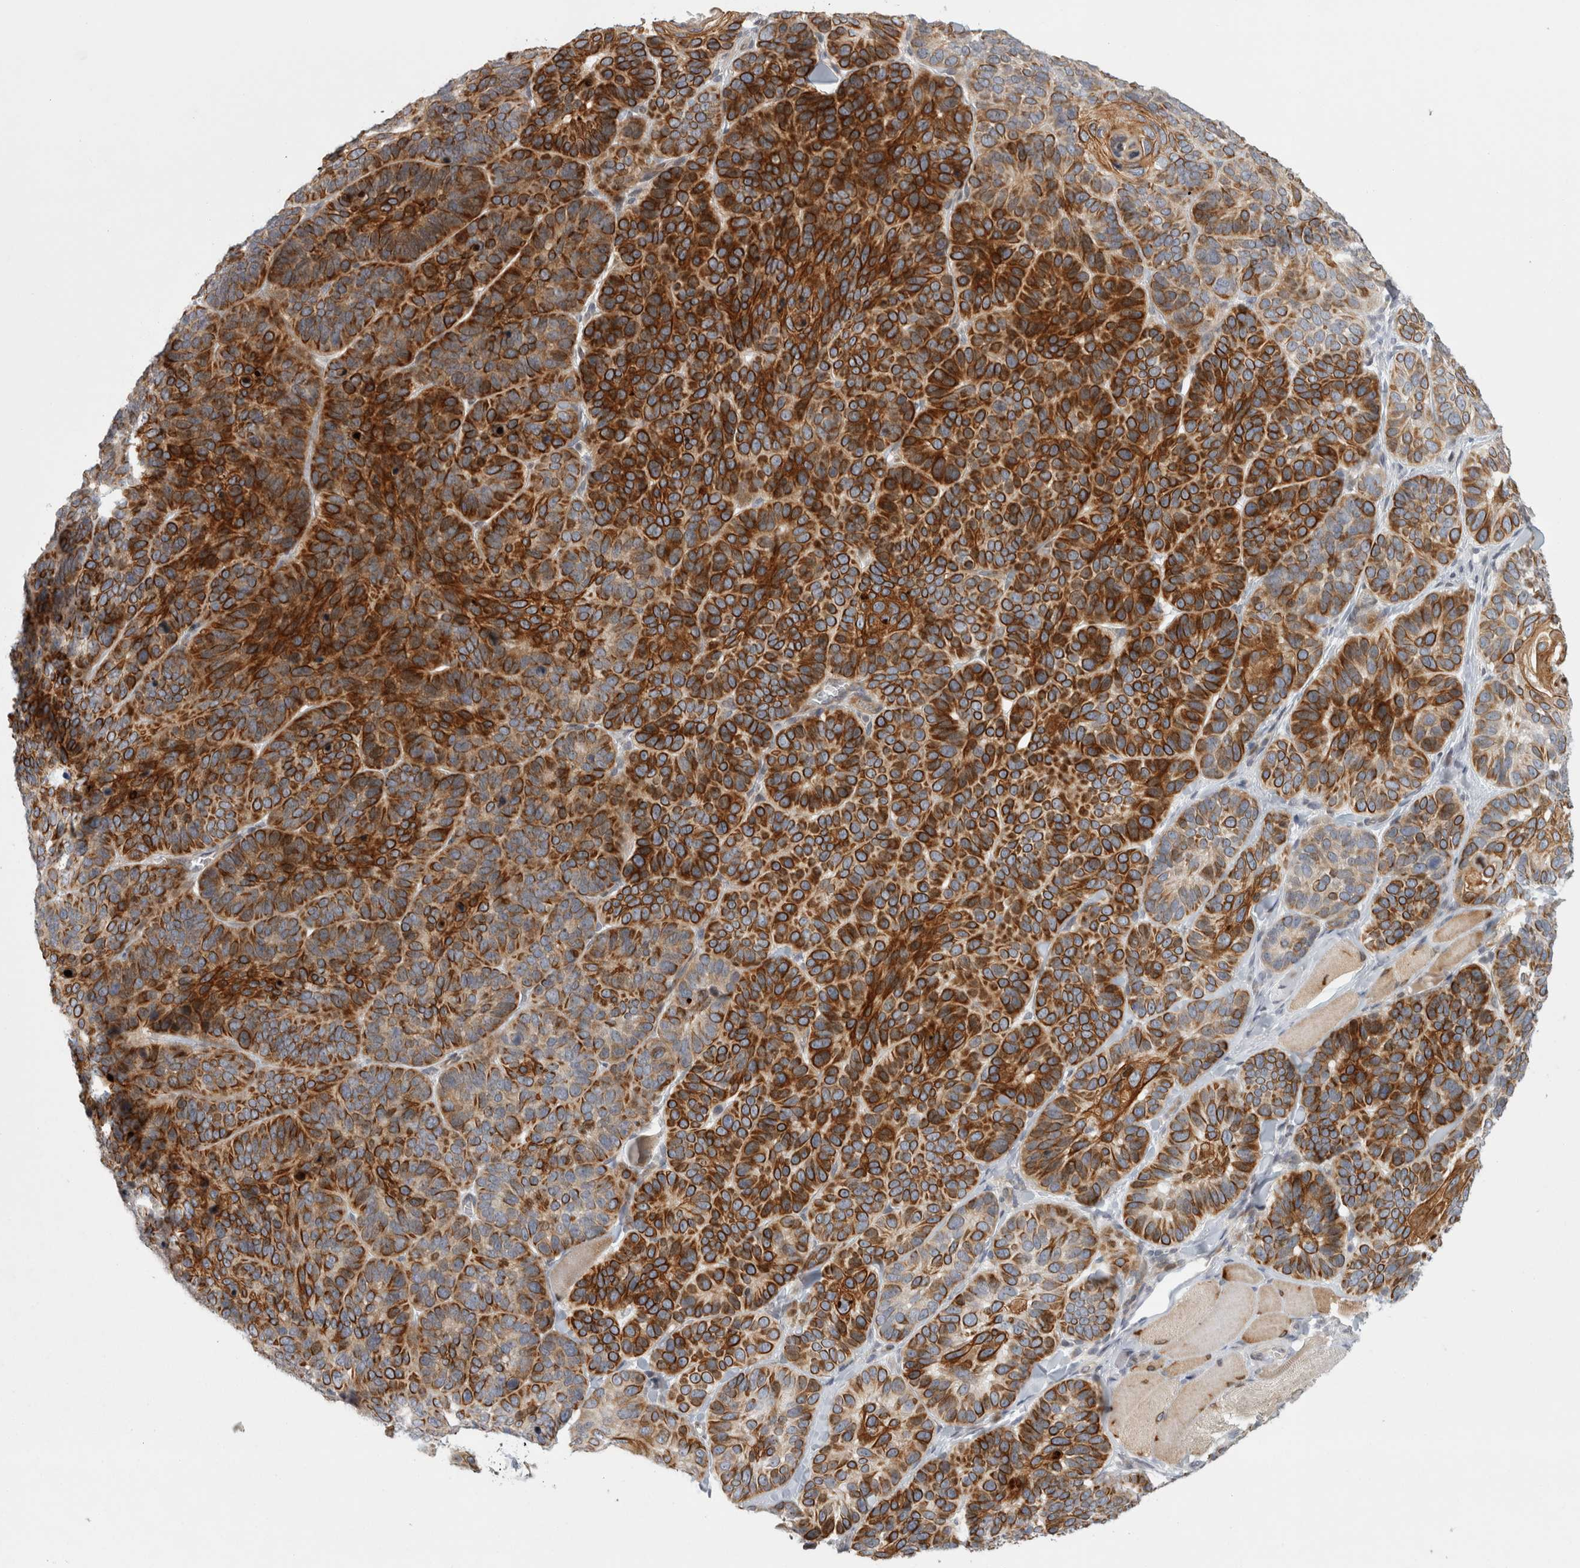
{"staining": {"intensity": "strong", "quantity": ">75%", "location": "cytoplasmic/membranous"}, "tissue": "skin cancer", "cell_type": "Tumor cells", "image_type": "cancer", "snomed": [{"axis": "morphology", "description": "Basal cell carcinoma"}, {"axis": "topography", "description": "Skin"}], "caption": "Tumor cells exhibit strong cytoplasmic/membranous expression in approximately >75% of cells in basal cell carcinoma (skin).", "gene": "UTP25", "patient": {"sex": "male", "age": 62}}